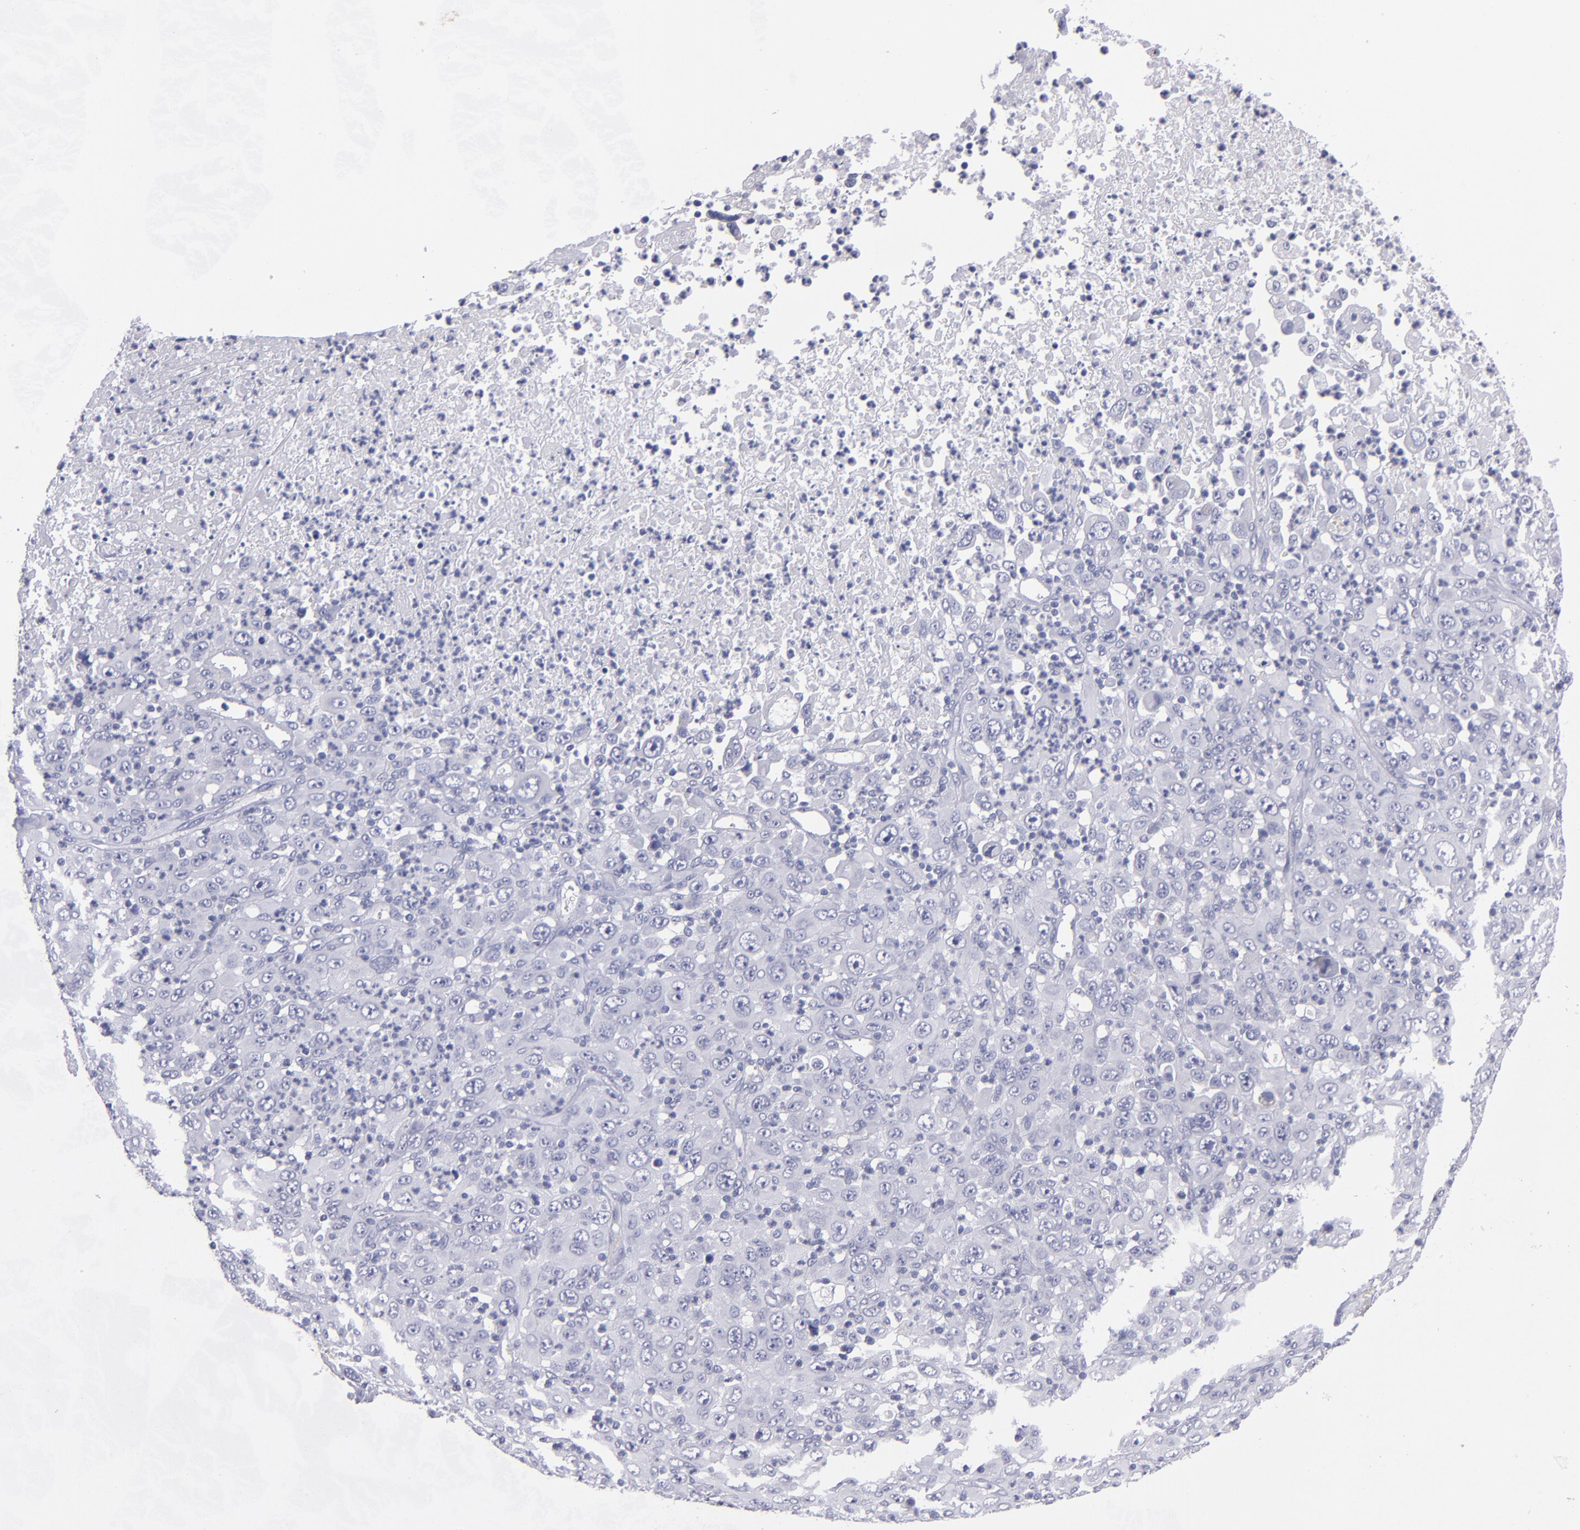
{"staining": {"intensity": "negative", "quantity": "none", "location": "none"}, "tissue": "melanoma", "cell_type": "Tumor cells", "image_type": "cancer", "snomed": [{"axis": "morphology", "description": "Malignant melanoma, Metastatic site"}, {"axis": "topography", "description": "Skin"}], "caption": "The histopathology image shows no significant staining in tumor cells of malignant melanoma (metastatic site).", "gene": "CDH3", "patient": {"sex": "female", "age": 56}}